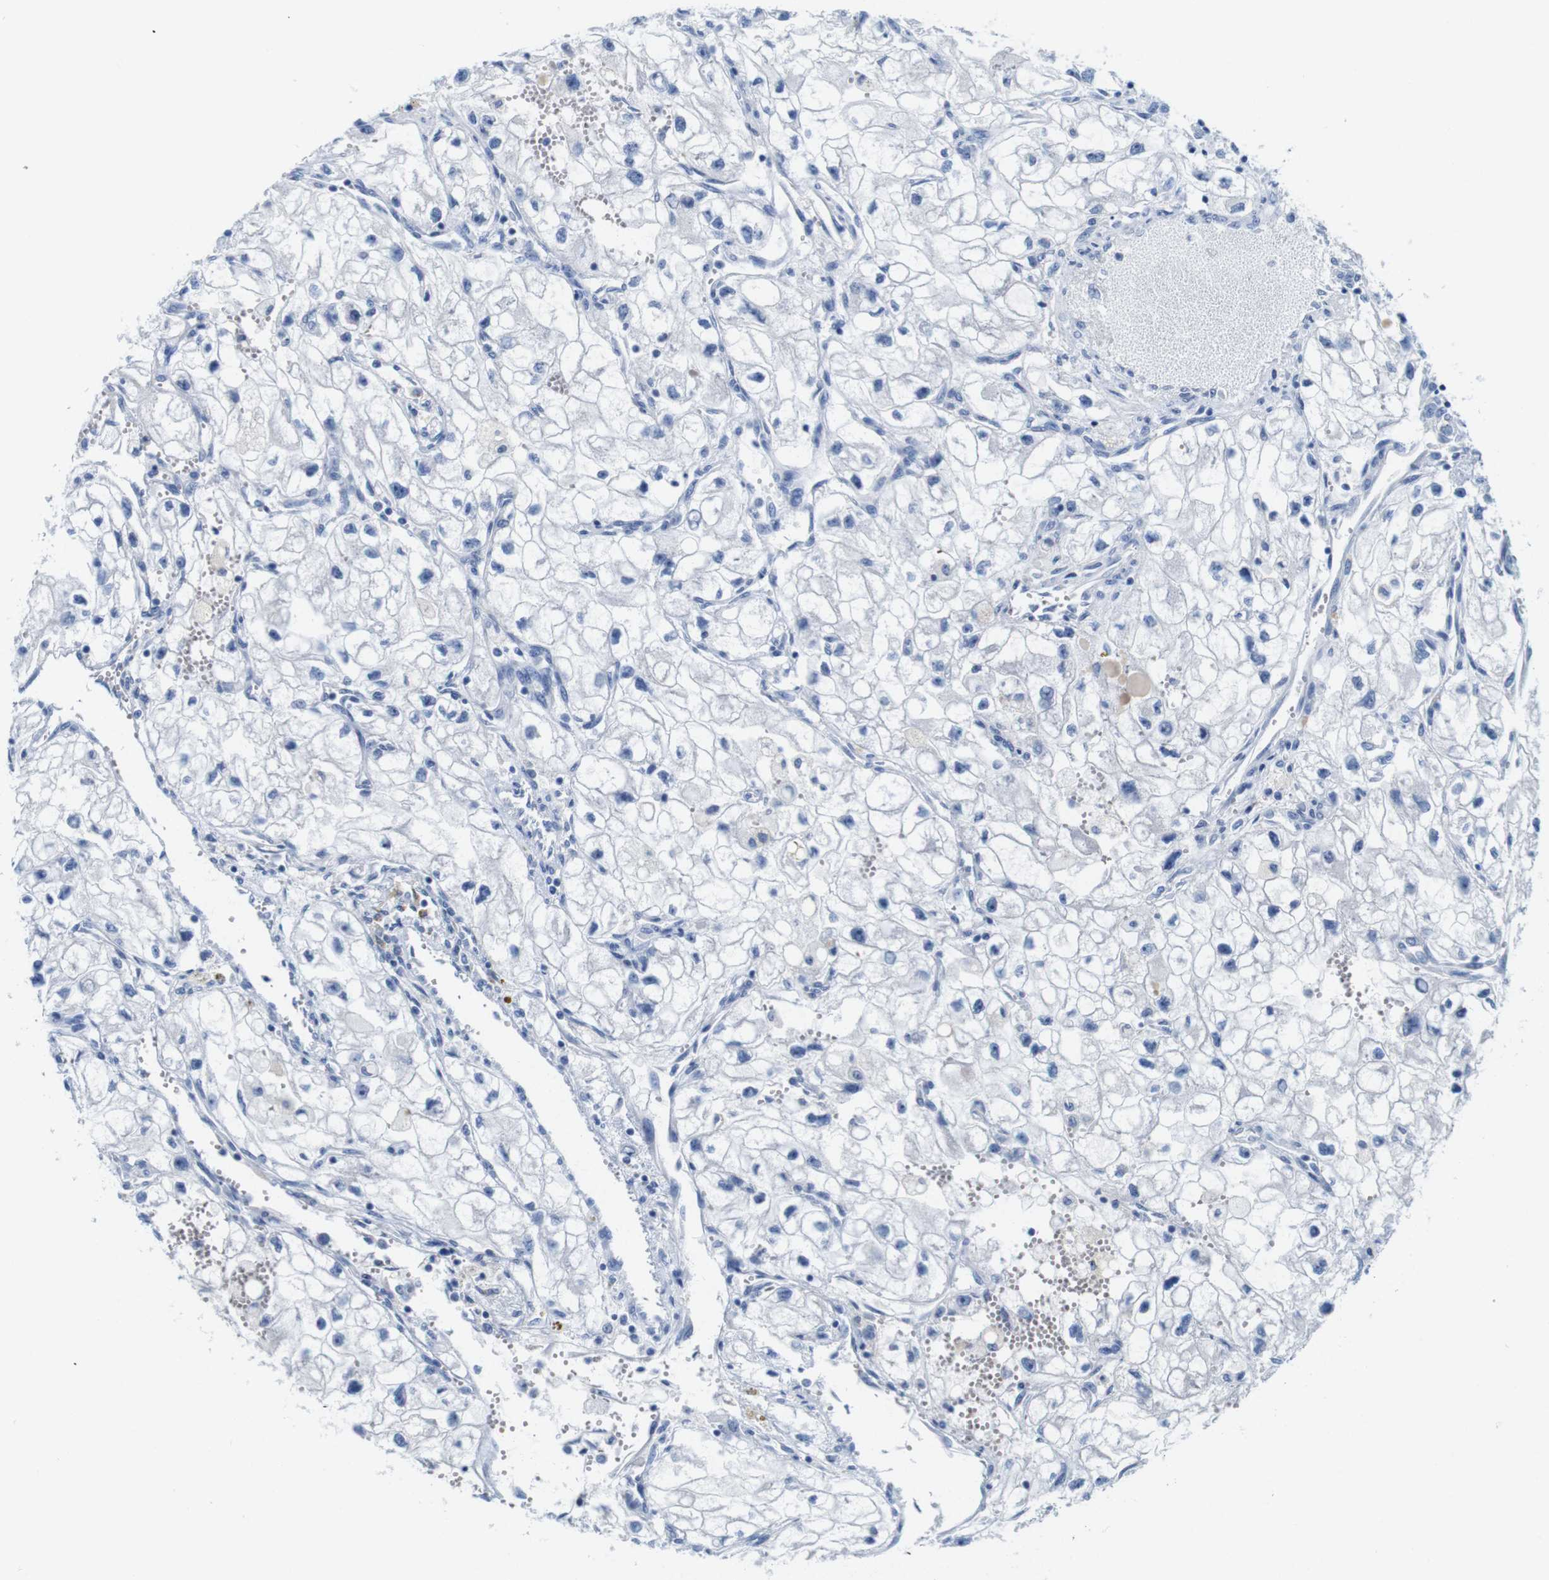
{"staining": {"intensity": "negative", "quantity": "none", "location": "none"}, "tissue": "renal cancer", "cell_type": "Tumor cells", "image_type": "cancer", "snomed": [{"axis": "morphology", "description": "Adenocarcinoma, NOS"}, {"axis": "topography", "description": "Kidney"}], "caption": "This is a image of IHC staining of renal cancer (adenocarcinoma), which shows no positivity in tumor cells.", "gene": "IGSF8", "patient": {"sex": "female", "age": 70}}